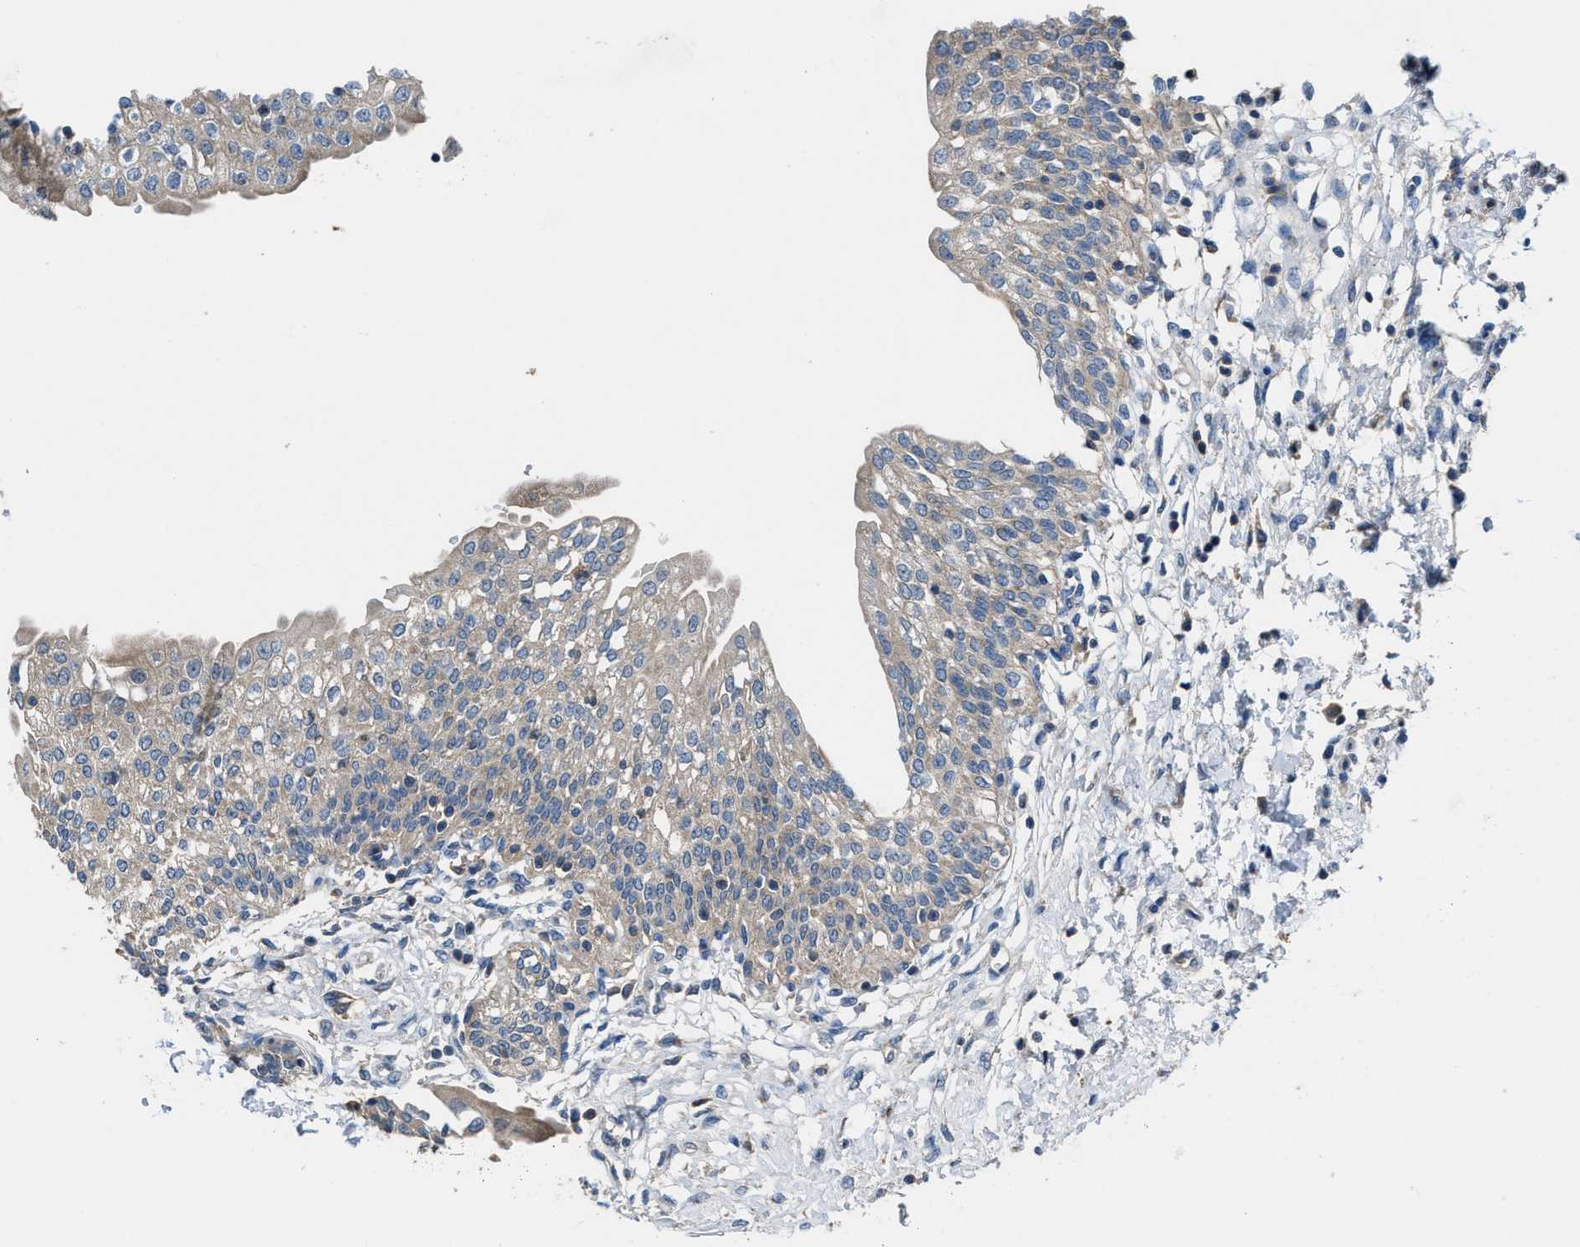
{"staining": {"intensity": "moderate", "quantity": "25%-75%", "location": "cytoplasmic/membranous"}, "tissue": "urinary bladder", "cell_type": "Urothelial cells", "image_type": "normal", "snomed": [{"axis": "morphology", "description": "Normal tissue, NOS"}, {"axis": "topography", "description": "Urinary bladder"}], "caption": "DAB immunohistochemical staining of unremarkable urinary bladder displays moderate cytoplasmic/membranous protein staining in approximately 25%-75% of urothelial cells. (Stains: DAB in brown, nuclei in blue, Microscopy: brightfield microscopy at high magnification).", "gene": "MAP3K20", "patient": {"sex": "male", "age": 55}}